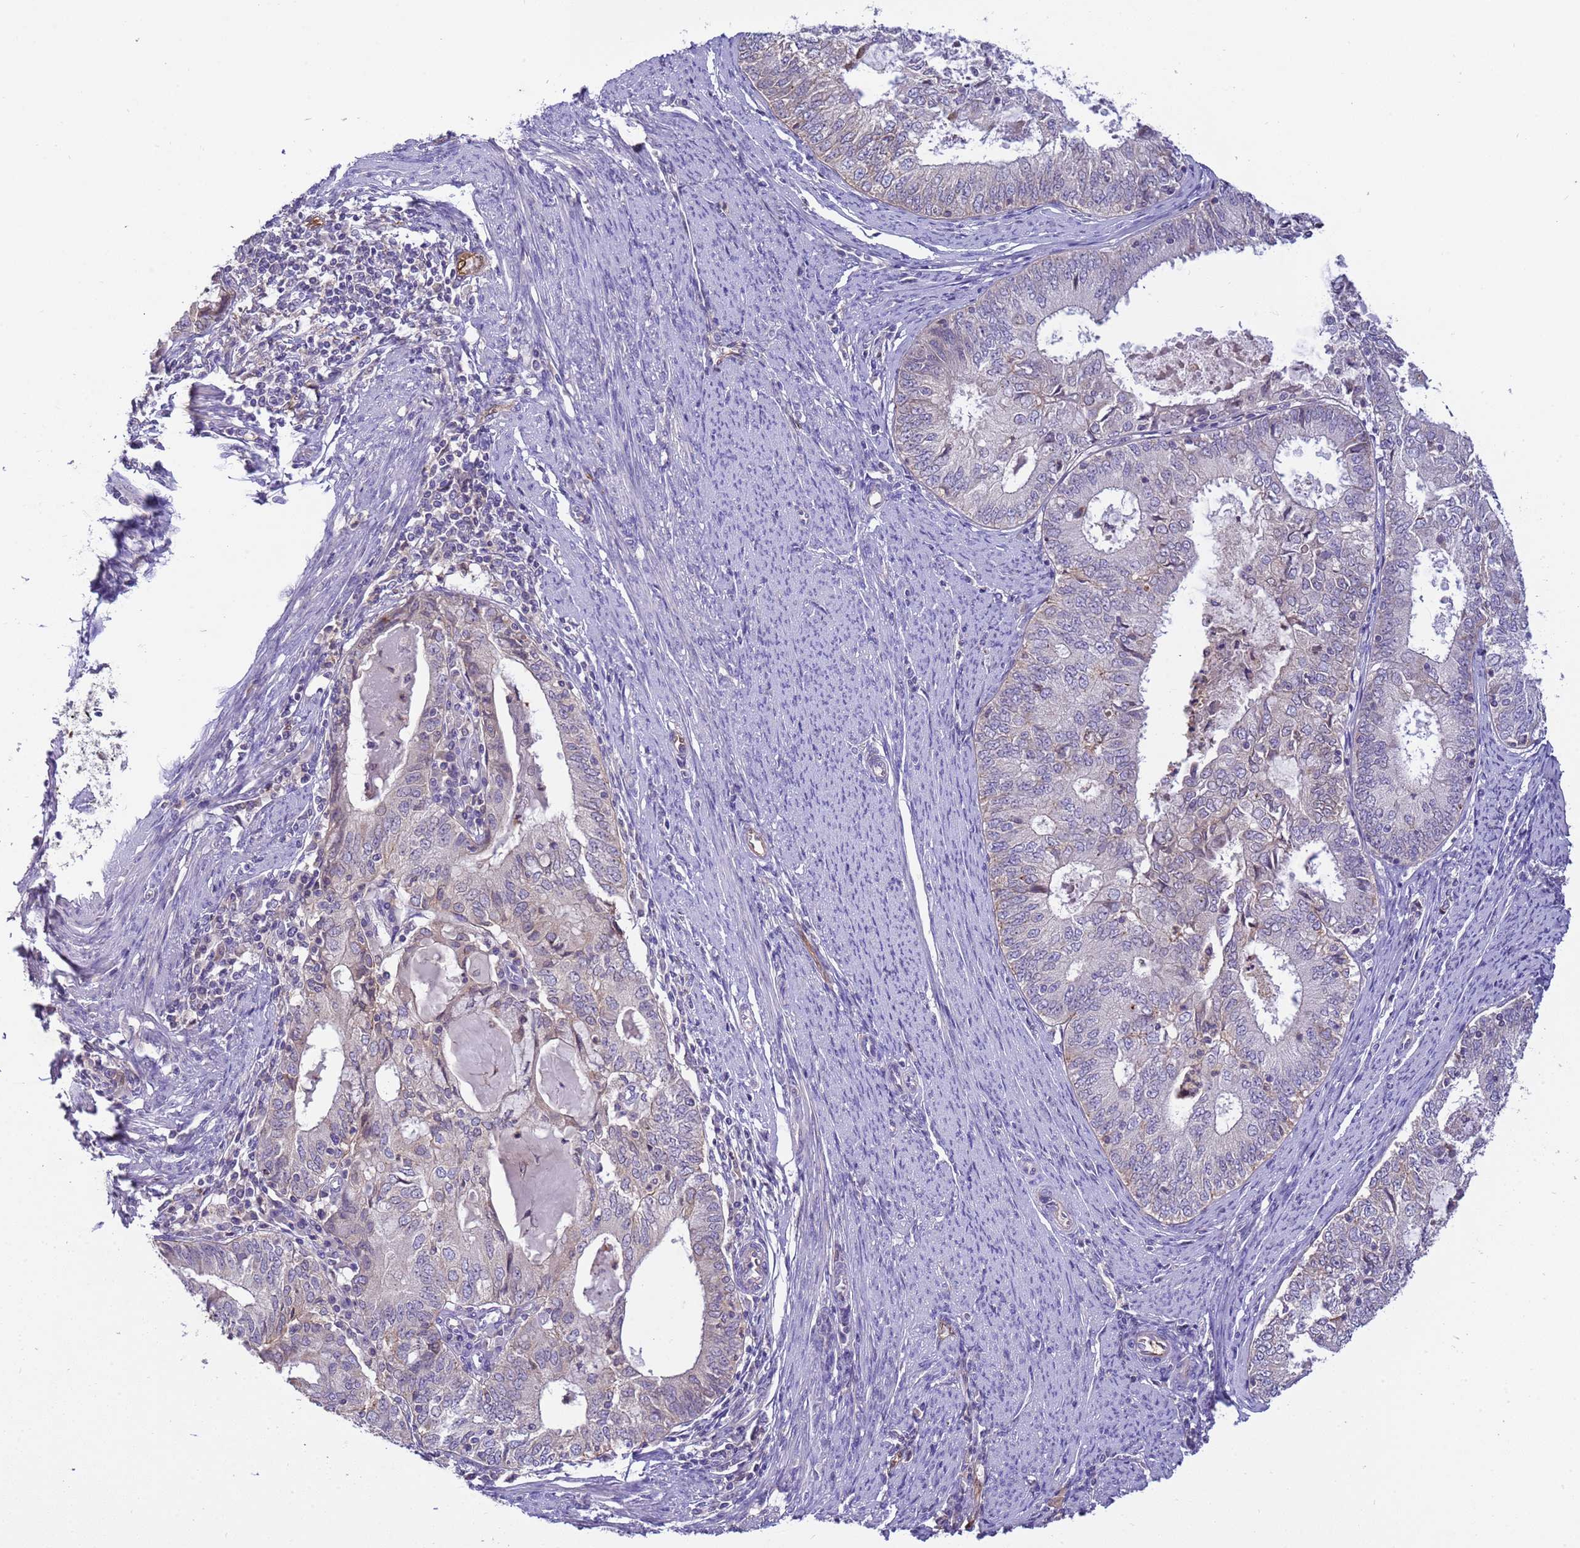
{"staining": {"intensity": "weak", "quantity": "25%-75%", "location": "nuclear"}, "tissue": "endometrial cancer", "cell_type": "Tumor cells", "image_type": "cancer", "snomed": [{"axis": "morphology", "description": "Adenocarcinoma, NOS"}, {"axis": "topography", "description": "Endometrium"}], "caption": "Immunohistochemistry of human endometrial cancer (adenocarcinoma) exhibits low levels of weak nuclear staining in approximately 25%-75% of tumor cells. (DAB IHC with brightfield microscopy, high magnification).", "gene": "PLCXD3", "patient": {"sex": "female", "age": 57}}